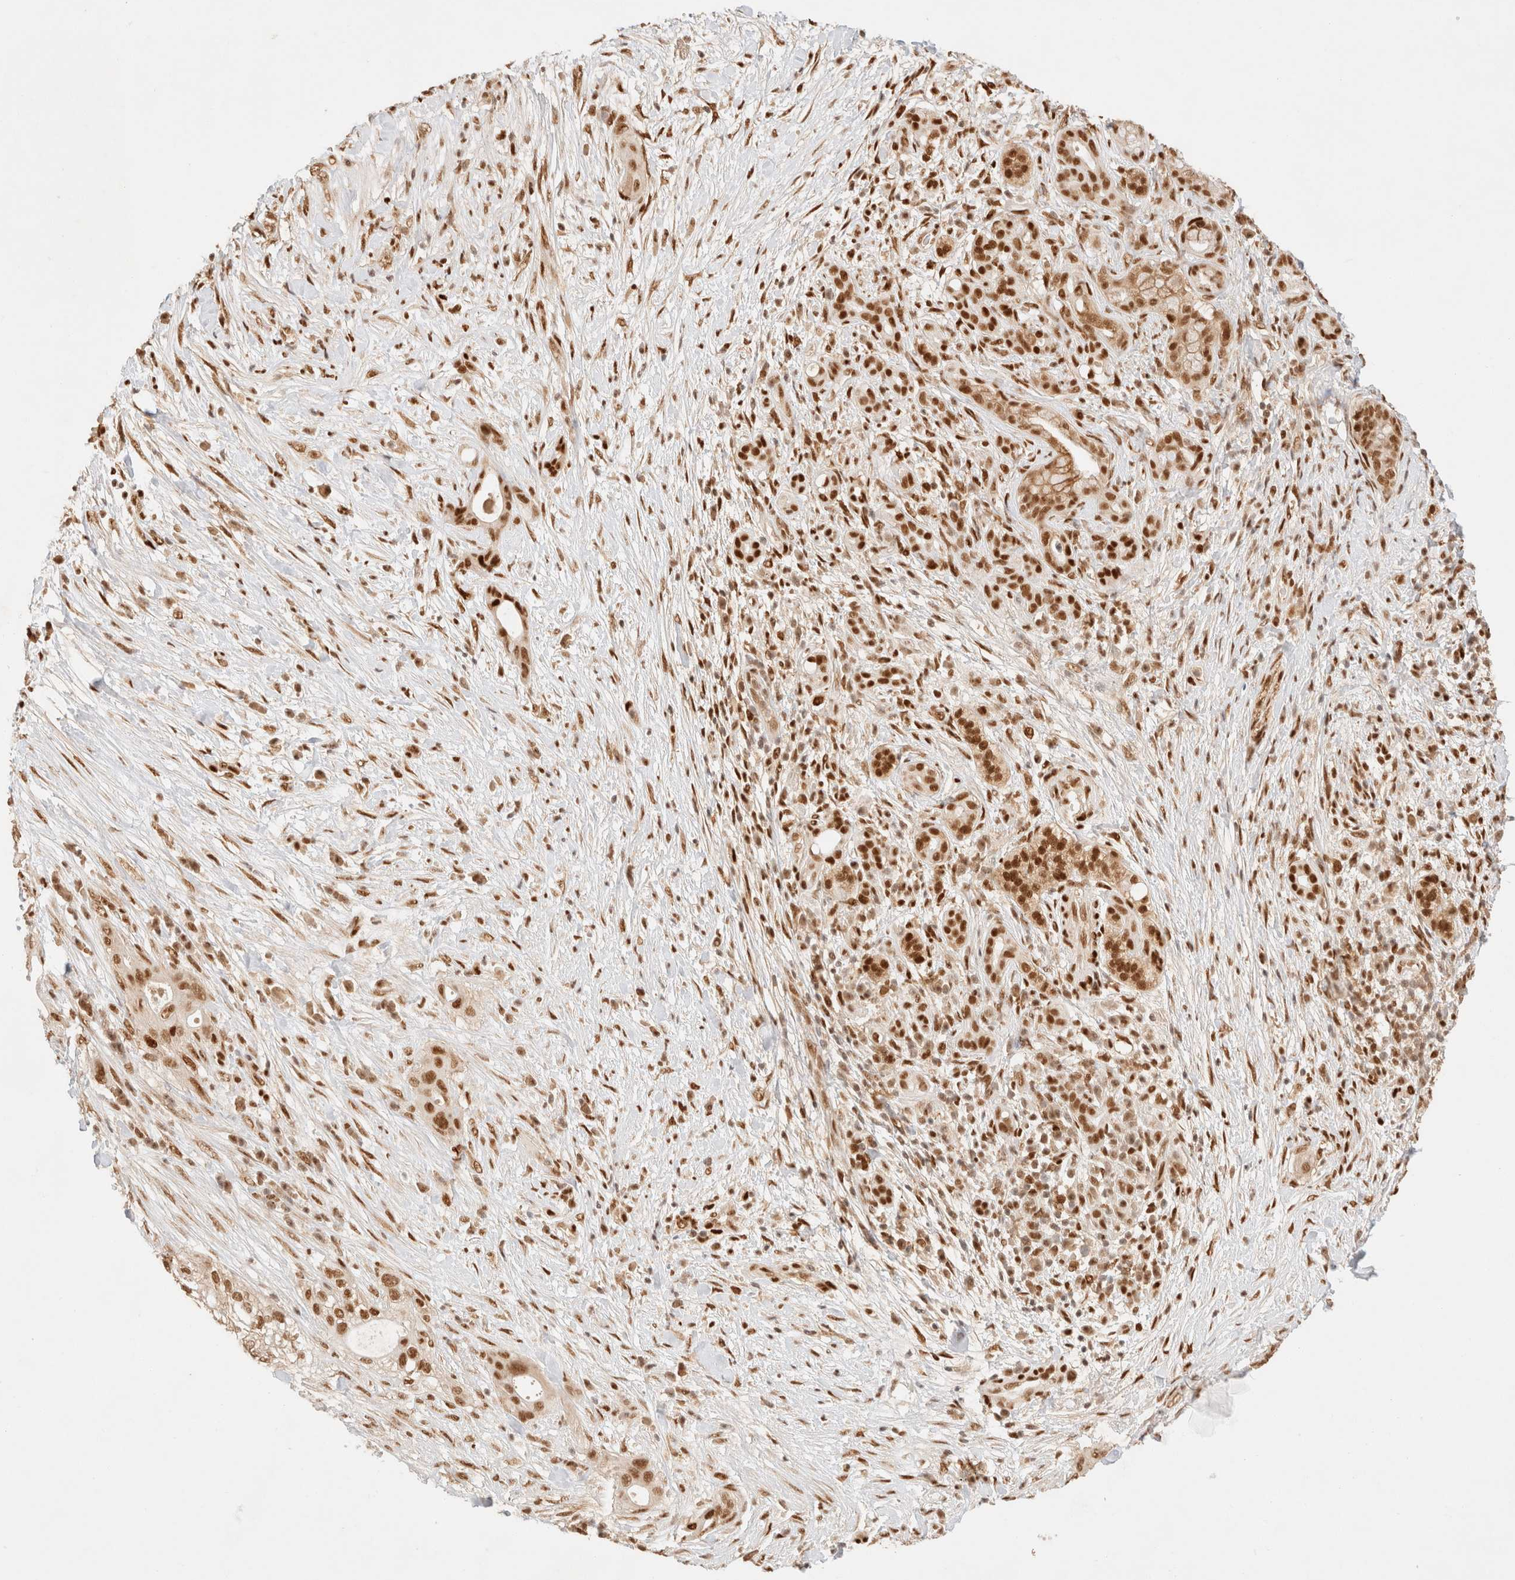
{"staining": {"intensity": "strong", "quantity": ">75%", "location": "nuclear"}, "tissue": "pancreatic cancer", "cell_type": "Tumor cells", "image_type": "cancer", "snomed": [{"axis": "morphology", "description": "Adenocarcinoma, NOS"}, {"axis": "topography", "description": "Pancreas"}], "caption": "Brown immunohistochemical staining in adenocarcinoma (pancreatic) exhibits strong nuclear staining in approximately >75% of tumor cells.", "gene": "ZNF768", "patient": {"sex": "male", "age": 58}}